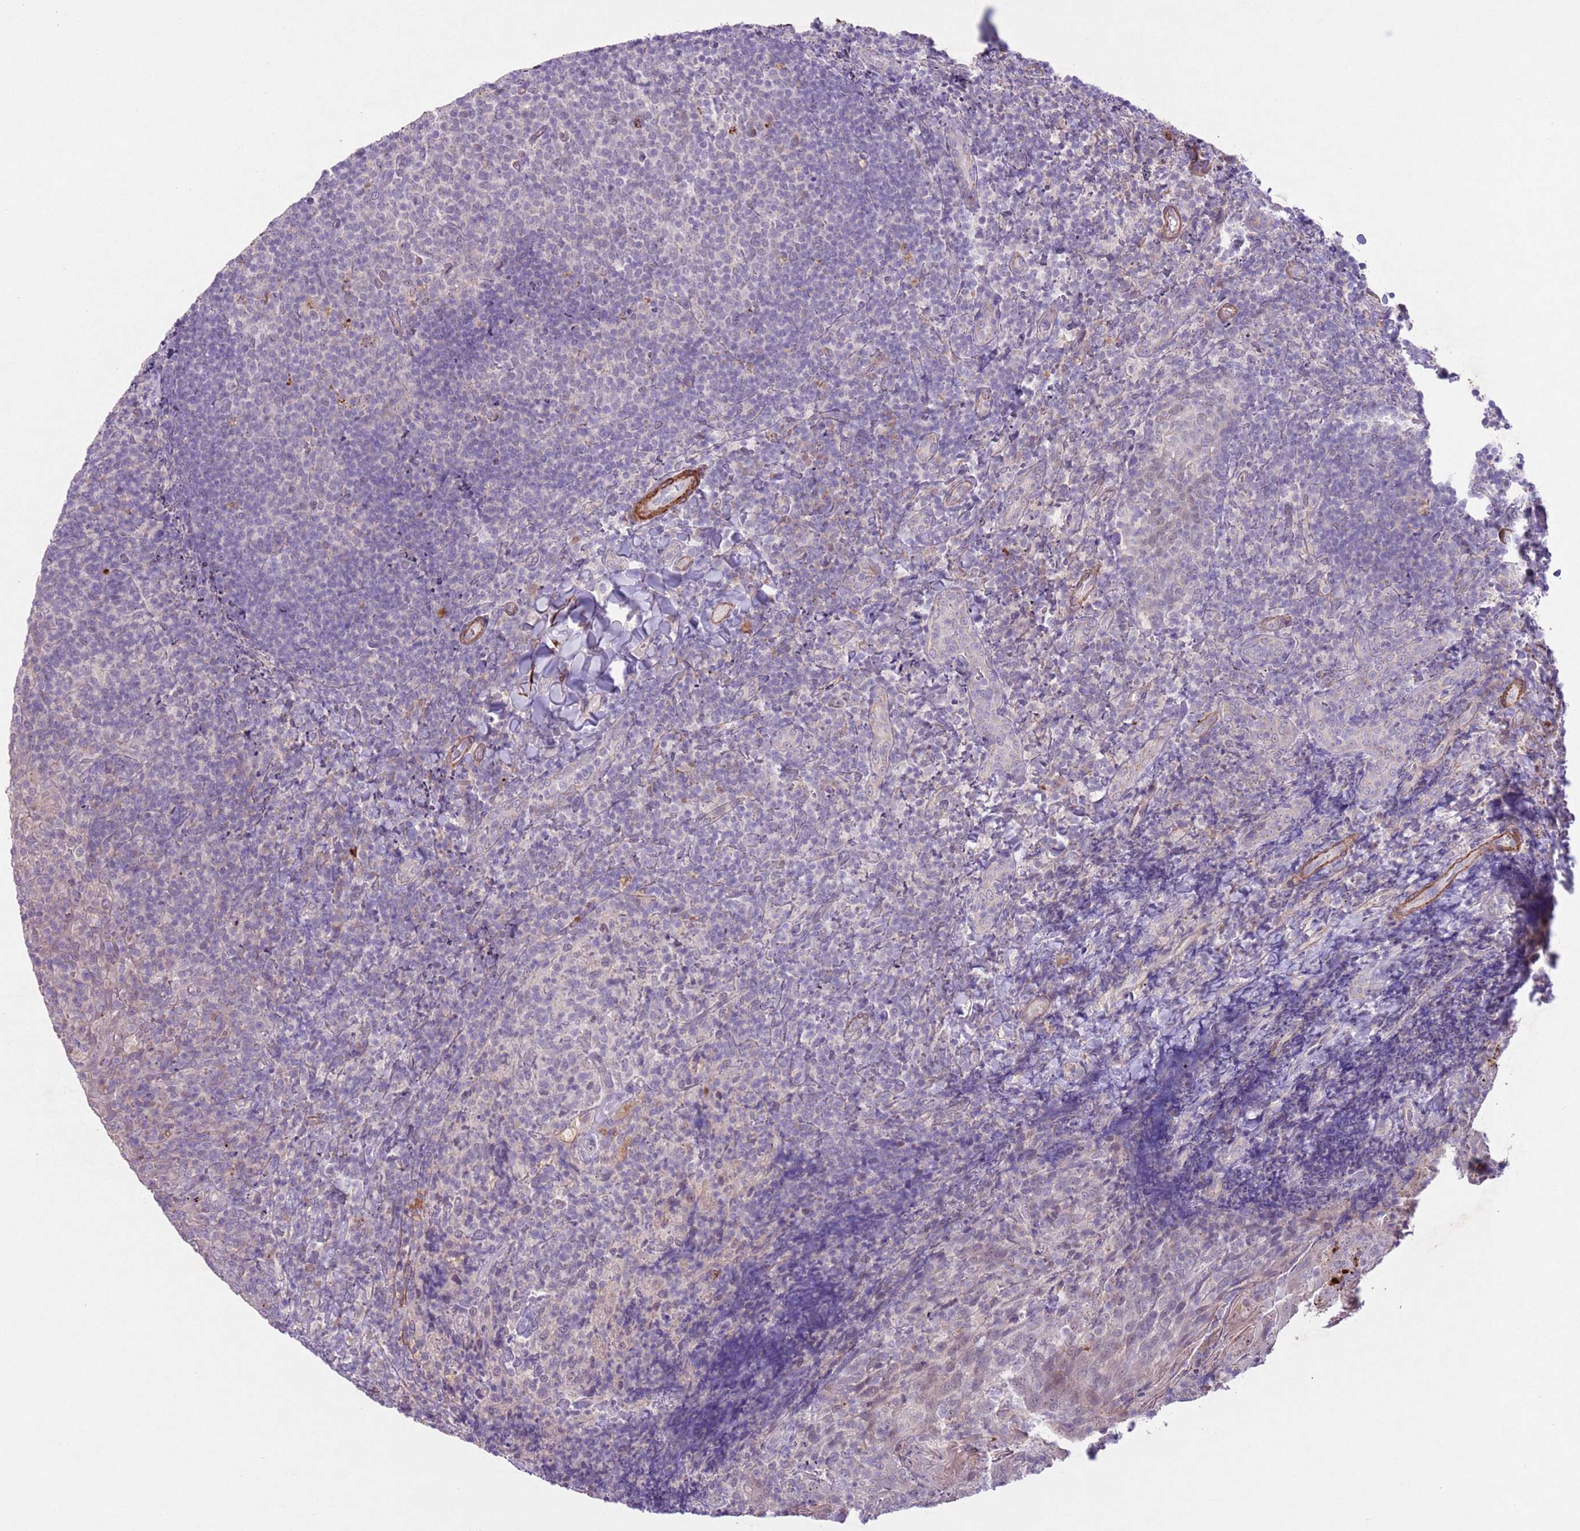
{"staining": {"intensity": "negative", "quantity": "none", "location": "none"}, "tissue": "tonsil", "cell_type": "Germinal center cells", "image_type": "normal", "snomed": [{"axis": "morphology", "description": "Normal tissue, NOS"}, {"axis": "topography", "description": "Tonsil"}], "caption": "Immunohistochemistry (IHC) of benign tonsil shows no positivity in germinal center cells.", "gene": "CCNI", "patient": {"sex": "female", "age": 10}}